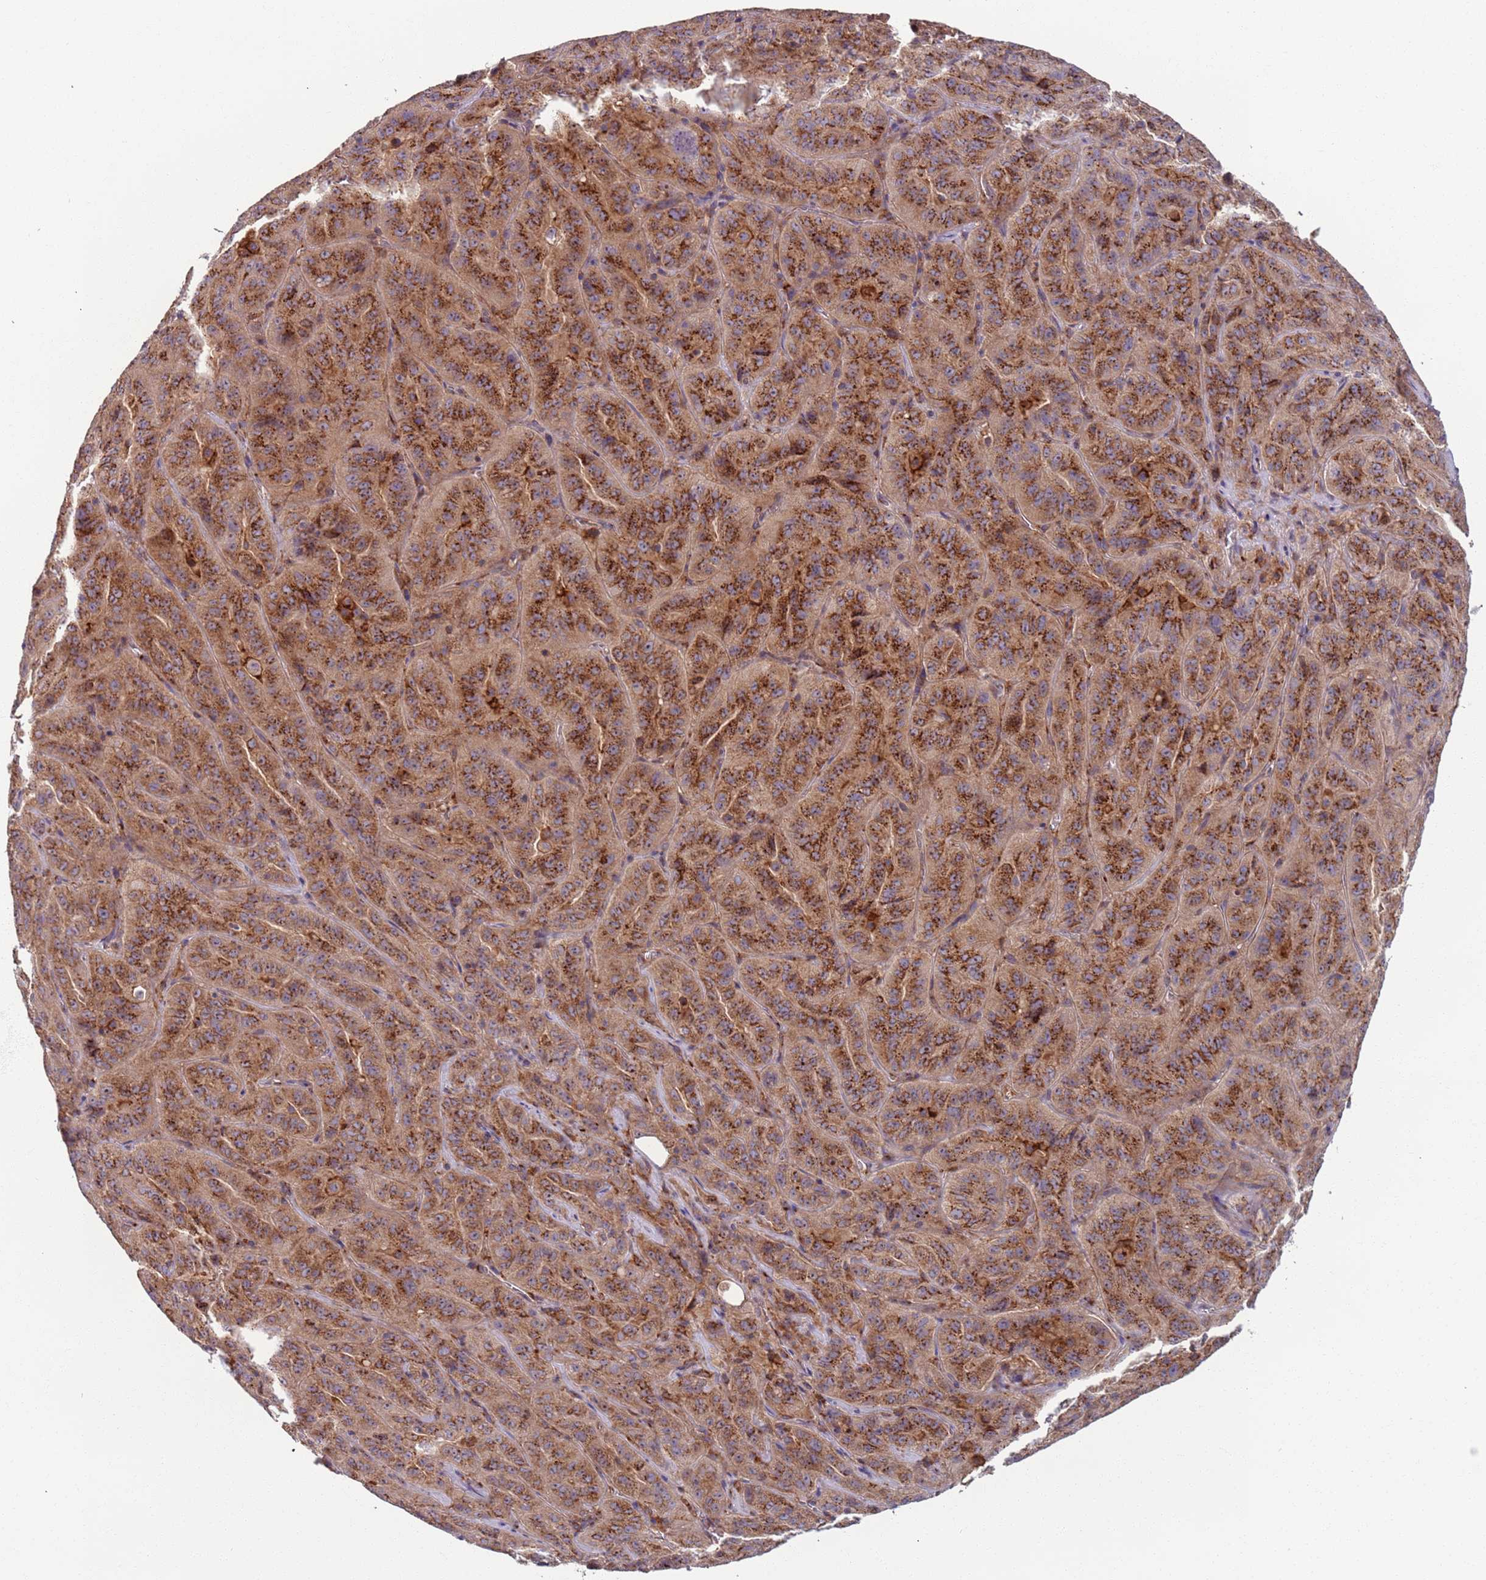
{"staining": {"intensity": "strong", "quantity": ">75%", "location": "cytoplasmic/membranous"}, "tissue": "pancreatic cancer", "cell_type": "Tumor cells", "image_type": "cancer", "snomed": [{"axis": "morphology", "description": "Adenocarcinoma, NOS"}, {"axis": "topography", "description": "Pancreas"}], "caption": "Adenocarcinoma (pancreatic) stained with a brown dye demonstrates strong cytoplasmic/membranous positive staining in approximately >75% of tumor cells.", "gene": "AKTIP", "patient": {"sex": "male", "age": 63}}